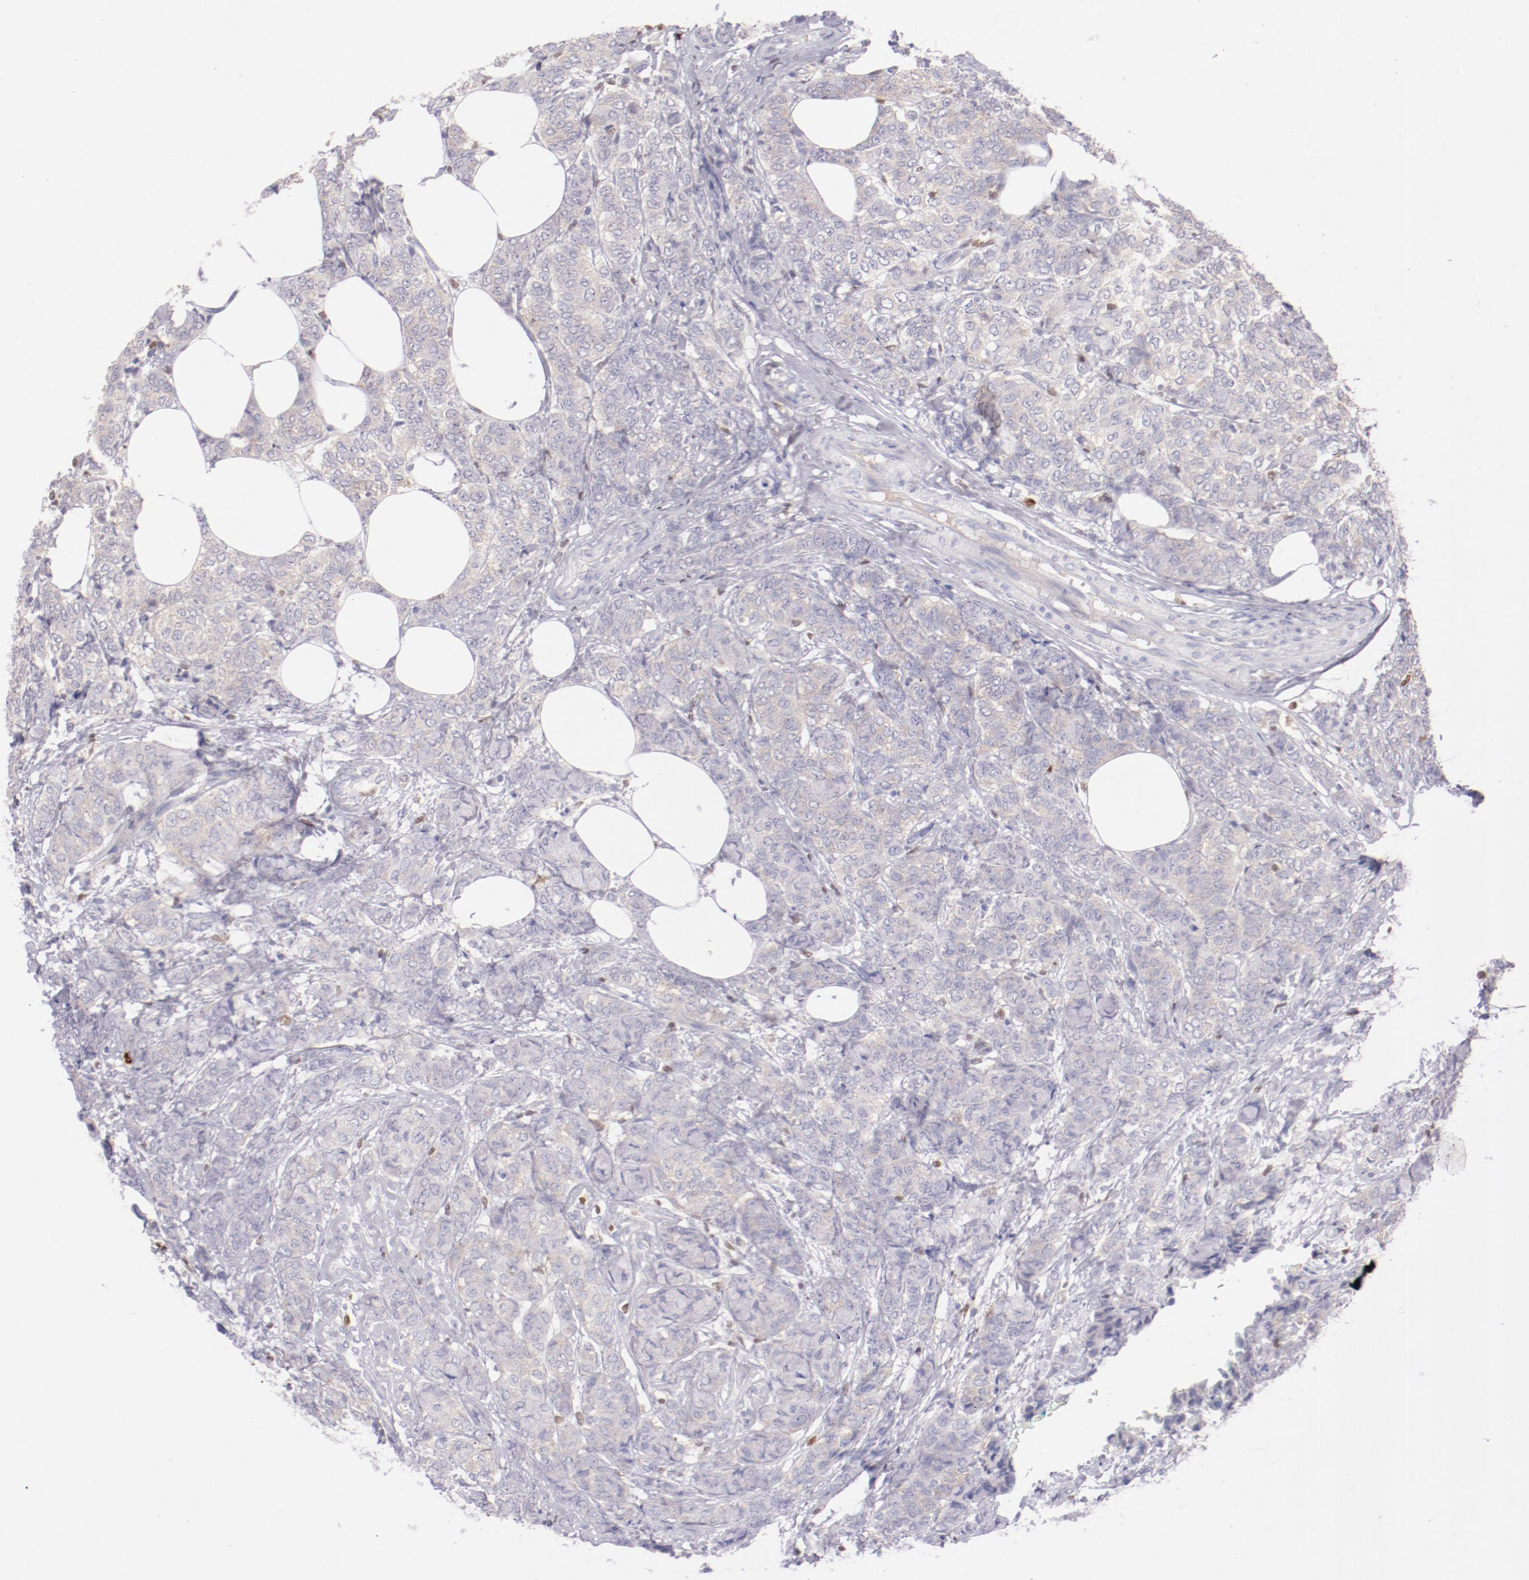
{"staining": {"intensity": "negative", "quantity": "none", "location": "none"}, "tissue": "breast cancer", "cell_type": "Tumor cells", "image_type": "cancer", "snomed": [{"axis": "morphology", "description": "Lobular carcinoma"}, {"axis": "topography", "description": "Breast"}], "caption": "Lobular carcinoma (breast) was stained to show a protein in brown. There is no significant positivity in tumor cells.", "gene": "IRF8", "patient": {"sex": "female", "age": 60}}